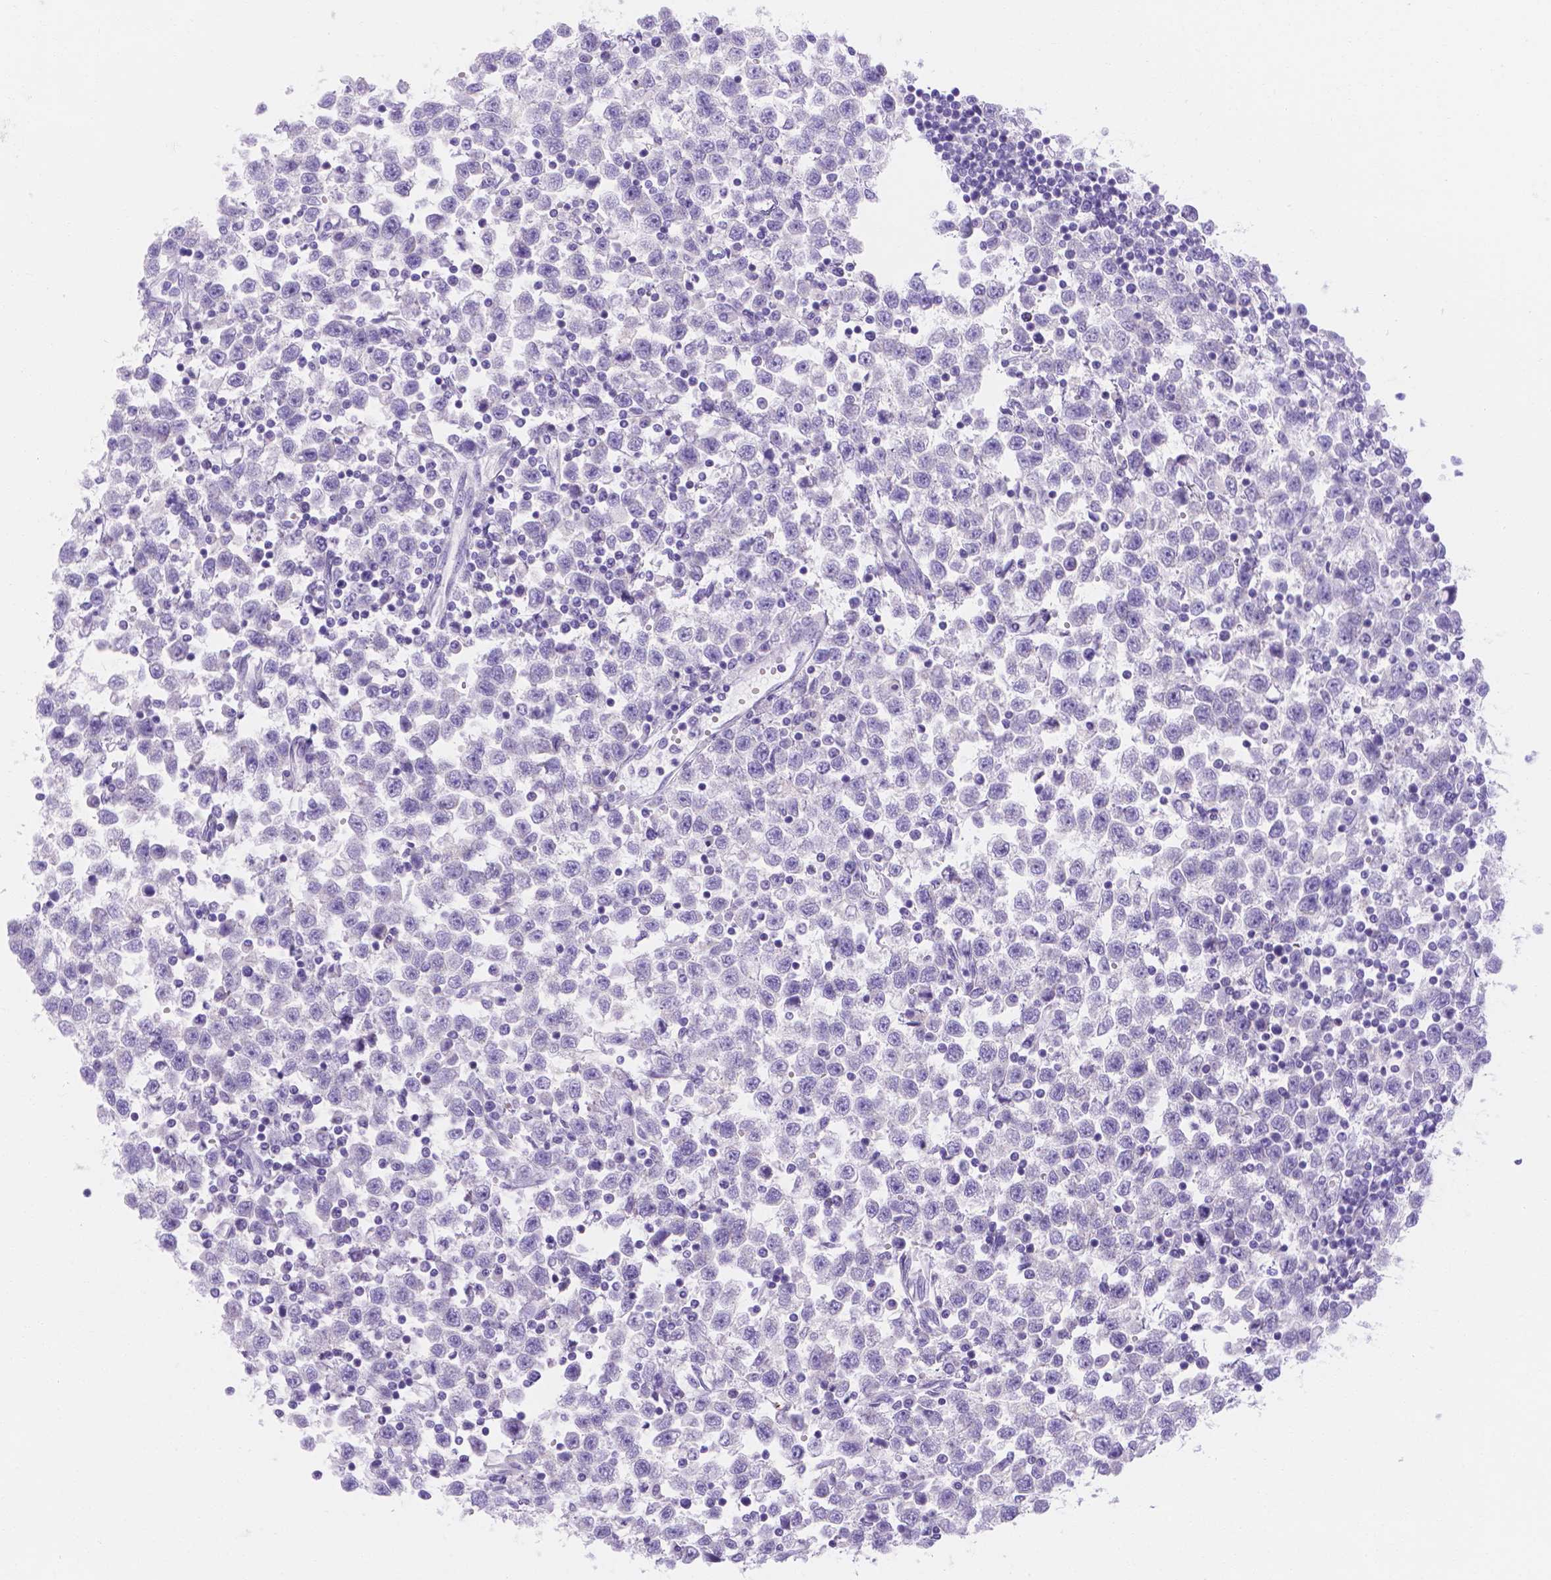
{"staining": {"intensity": "negative", "quantity": "none", "location": "none"}, "tissue": "testis cancer", "cell_type": "Tumor cells", "image_type": "cancer", "snomed": [{"axis": "morphology", "description": "Seminoma, NOS"}, {"axis": "topography", "description": "Testis"}], "caption": "The micrograph demonstrates no staining of tumor cells in seminoma (testis). Nuclei are stained in blue.", "gene": "MLN", "patient": {"sex": "male", "age": 34}}